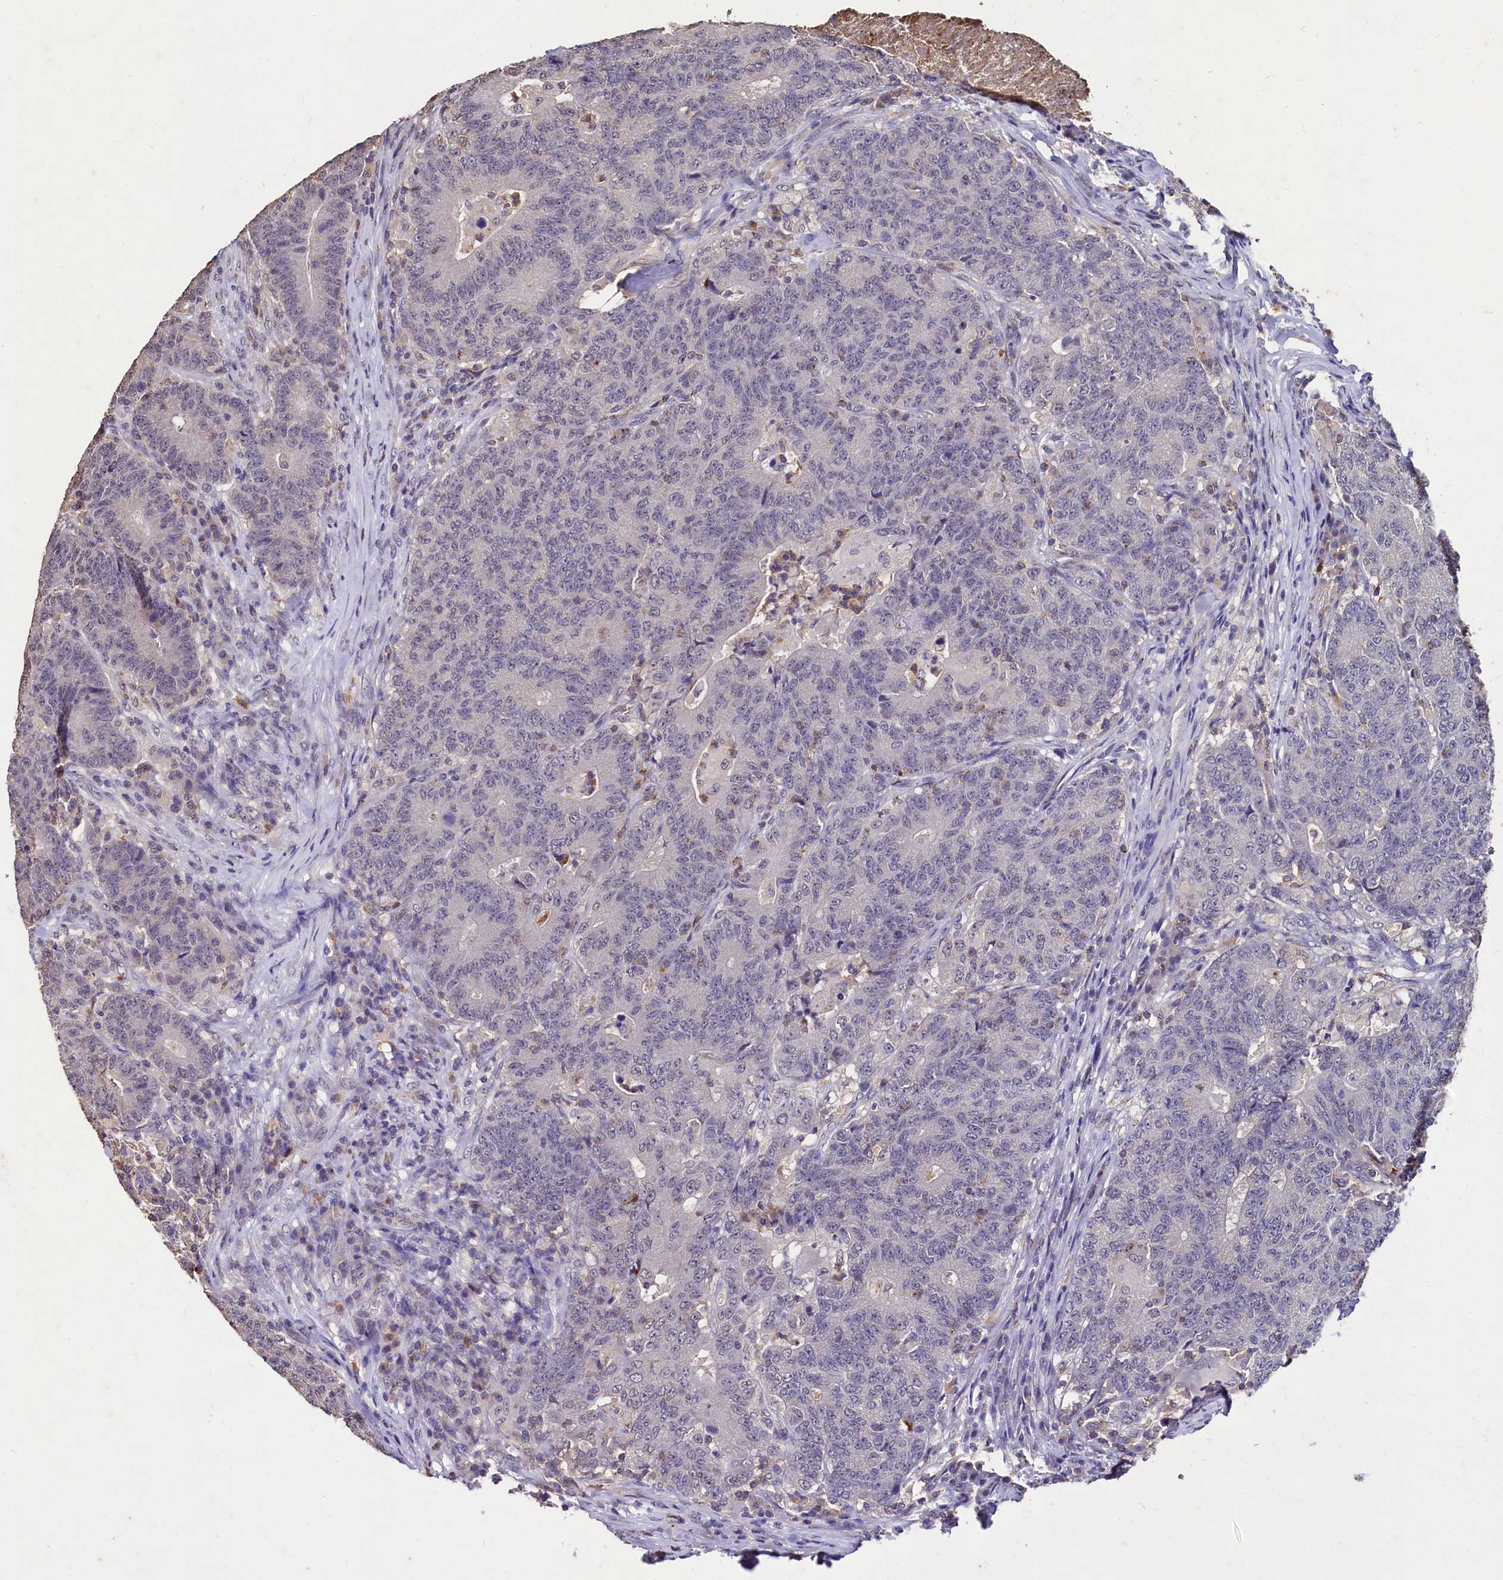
{"staining": {"intensity": "negative", "quantity": "none", "location": "none"}, "tissue": "colorectal cancer", "cell_type": "Tumor cells", "image_type": "cancer", "snomed": [{"axis": "morphology", "description": "Adenocarcinoma, NOS"}, {"axis": "topography", "description": "Colon"}], "caption": "This is a image of immunohistochemistry (IHC) staining of colorectal cancer (adenocarcinoma), which shows no expression in tumor cells.", "gene": "CSTPP1", "patient": {"sex": "female", "age": 75}}